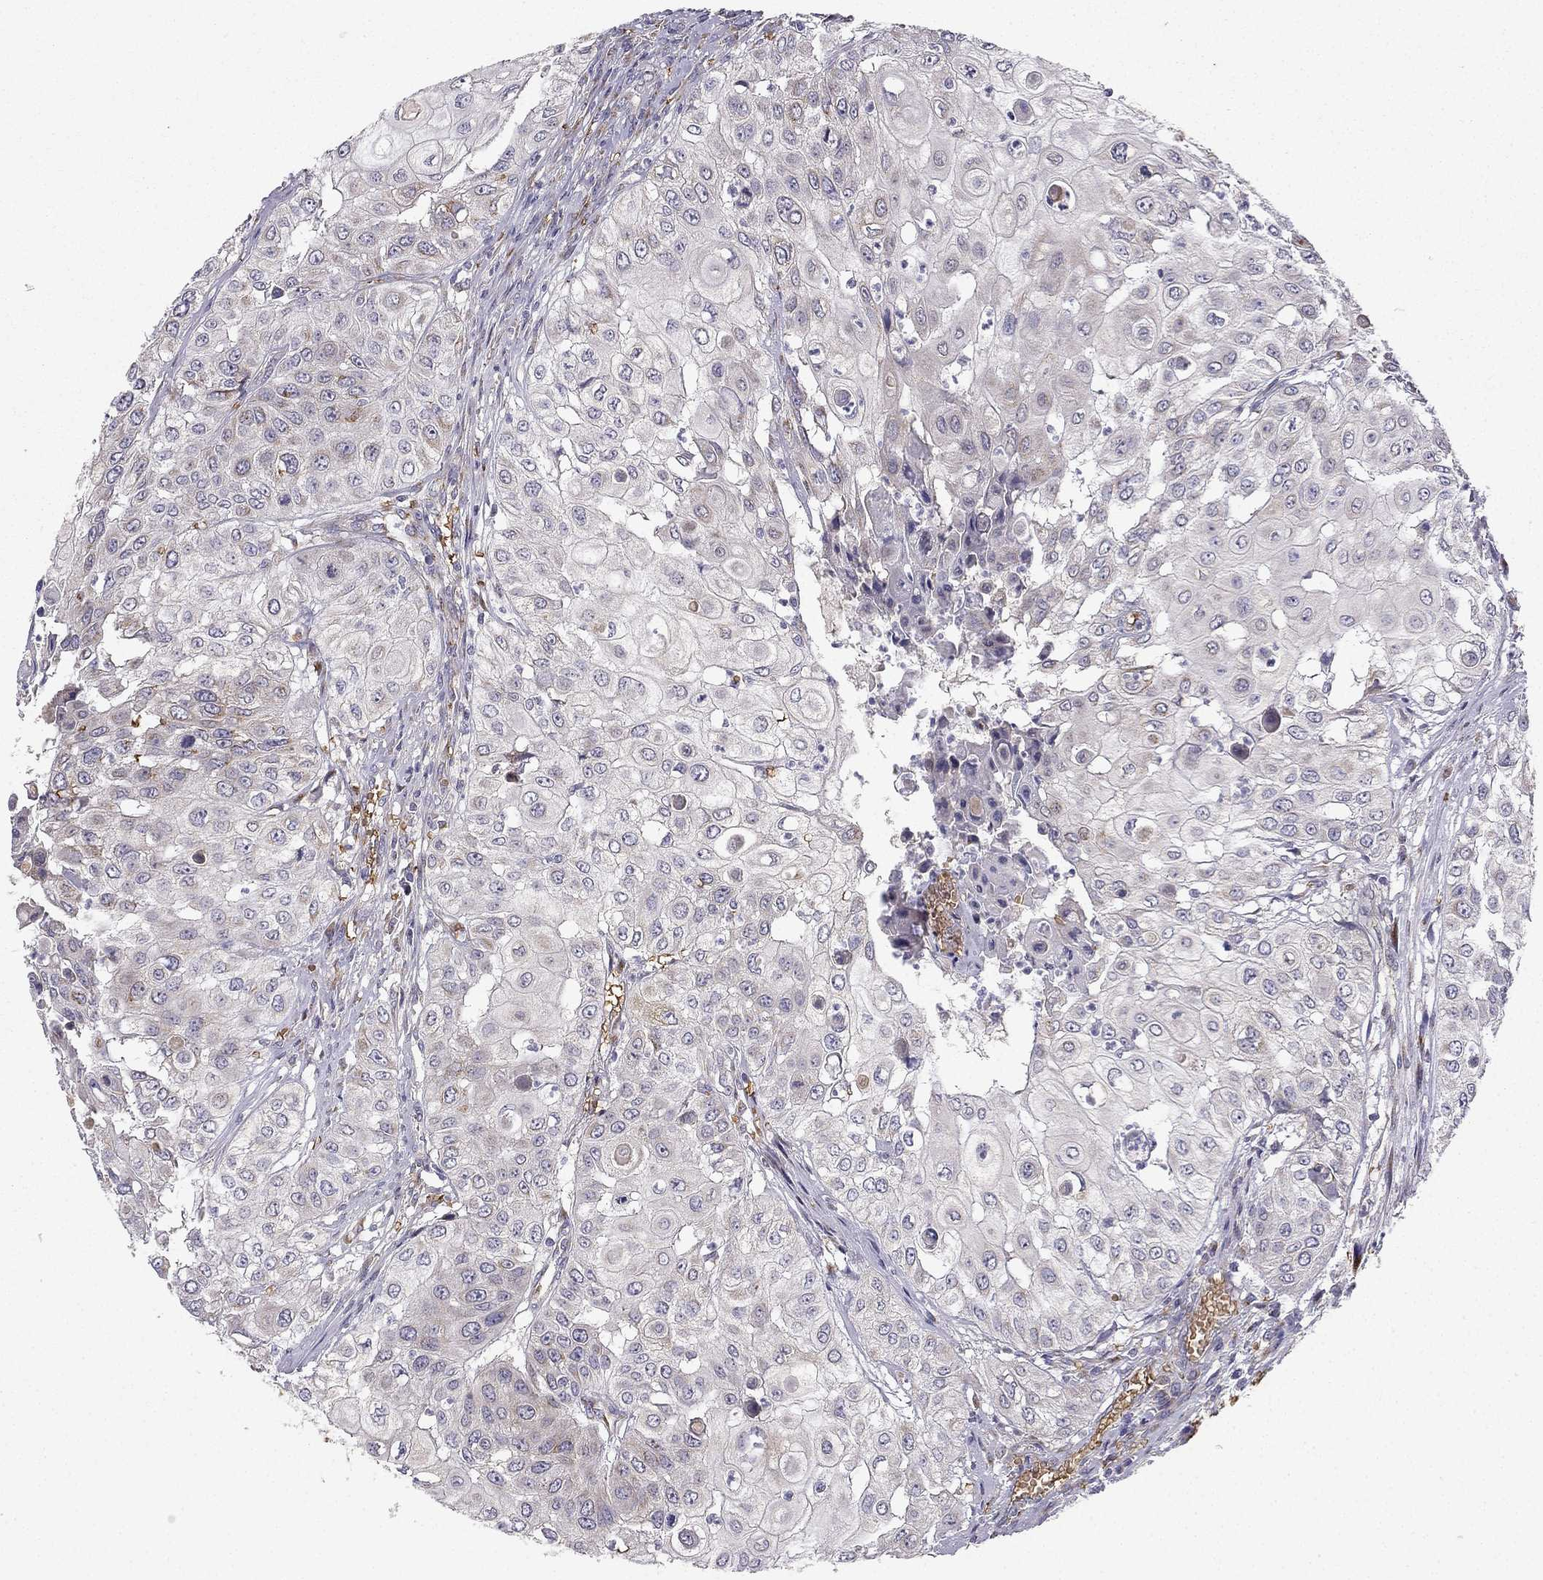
{"staining": {"intensity": "negative", "quantity": "none", "location": "none"}, "tissue": "urothelial cancer", "cell_type": "Tumor cells", "image_type": "cancer", "snomed": [{"axis": "morphology", "description": "Urothelial carcinoma, High grade"}, {"axis": "topography", "description": "Urinary bladder"}], "caption": "This is an IHC photomicrograph of human urothelial carcinoma (high-grade). There is no positivity in tumor cells.", "gene": "B4GALT7", "patient": {"sex": "female", "age": 79}}